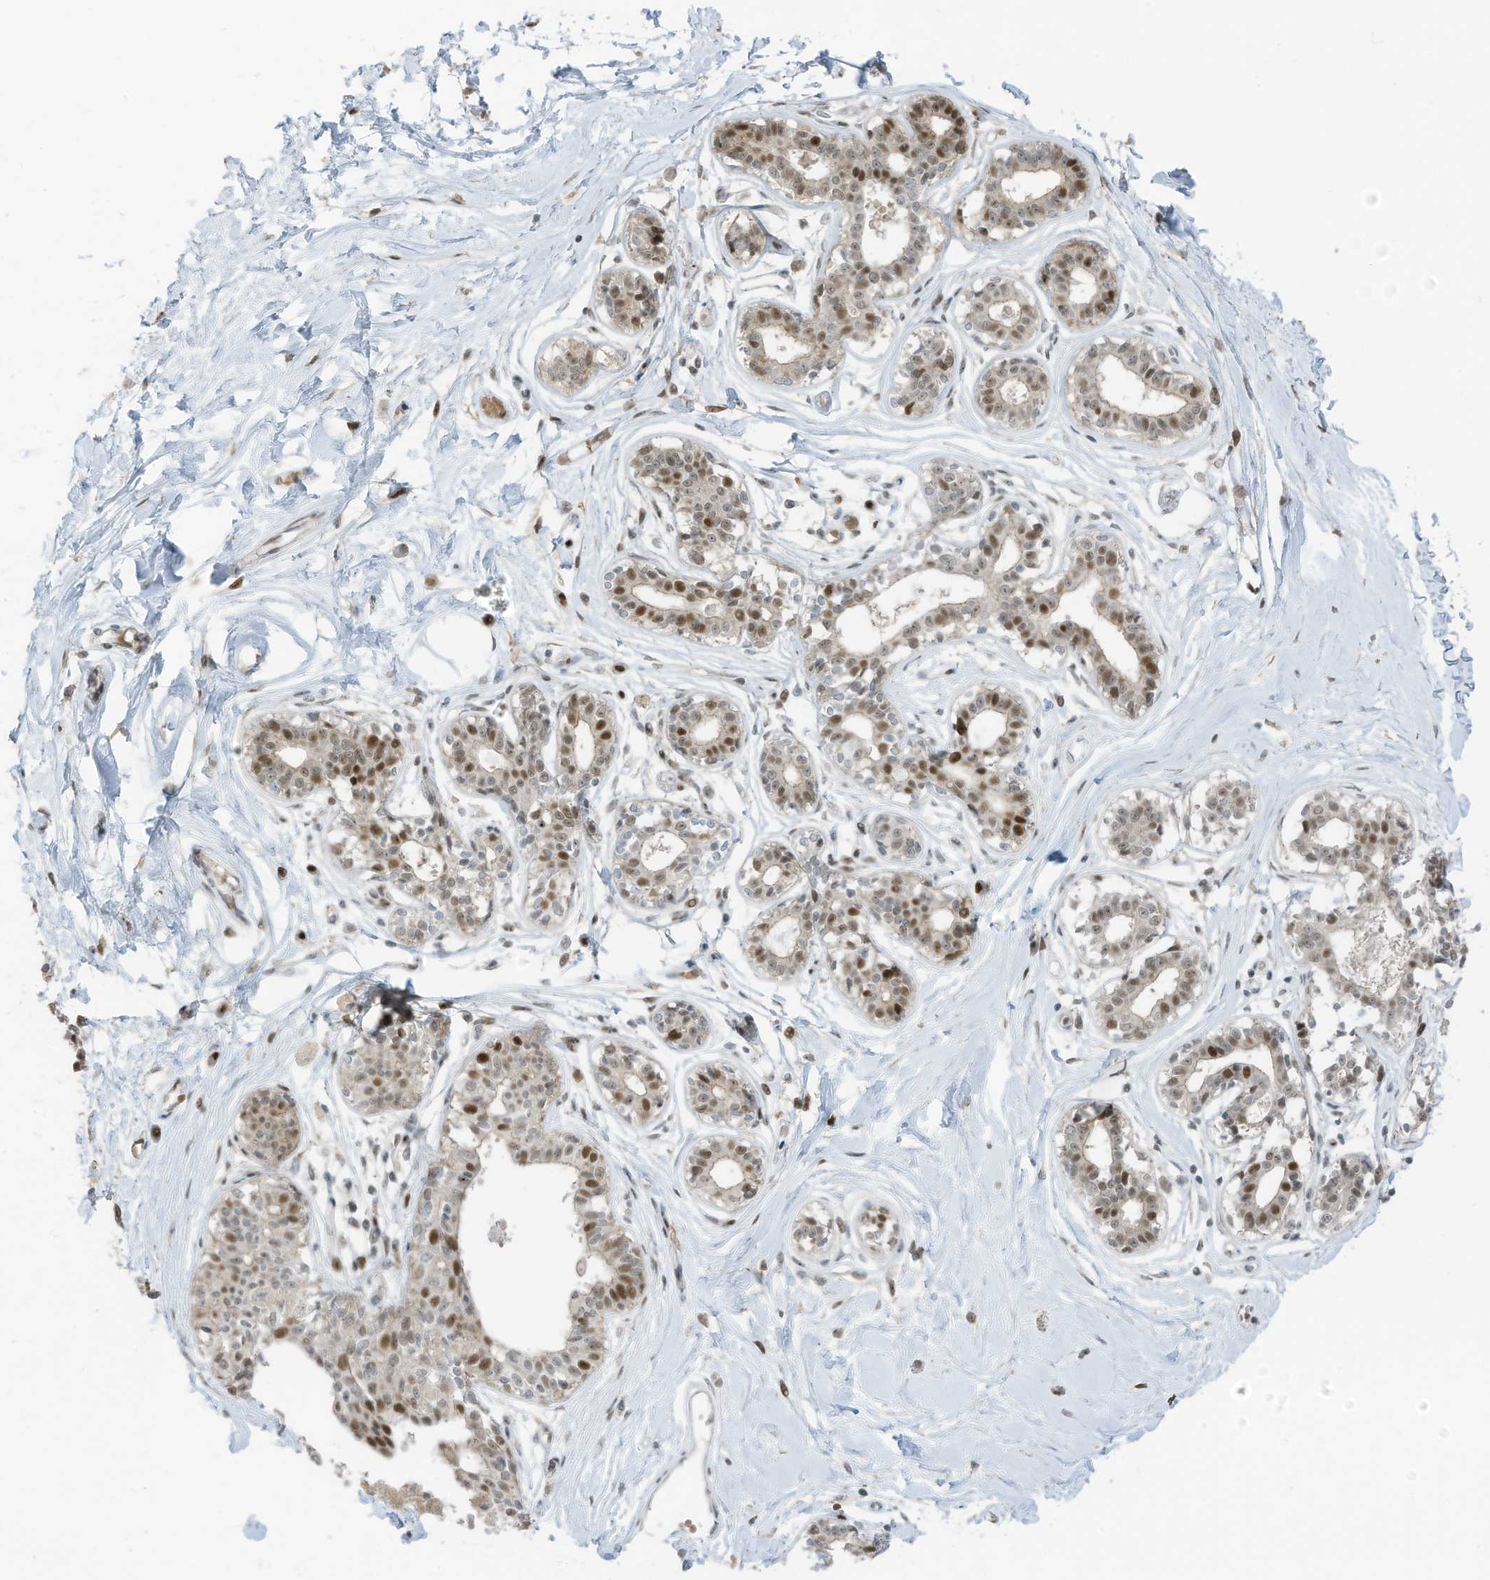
{"staining": {"intensity": "moderate", "quantity": ">75%", "location": "nuclear"}, "tissue": "breast", "cell_type": "Adipocytes", "image_type": "normal", "snomed": [{"axis": "morphology", "description": "Normal tissue, NOS"}, {"axis": "topography", "description": "Breast"}], "caption": "A histopathology image showing moderate nuclear expression in about >75% of adipocytes in normal breast, as visualized by brown immunohistochemical staining.", "gene": "ZCWPW2", "patient": {"sex": "female", "age": 45}}